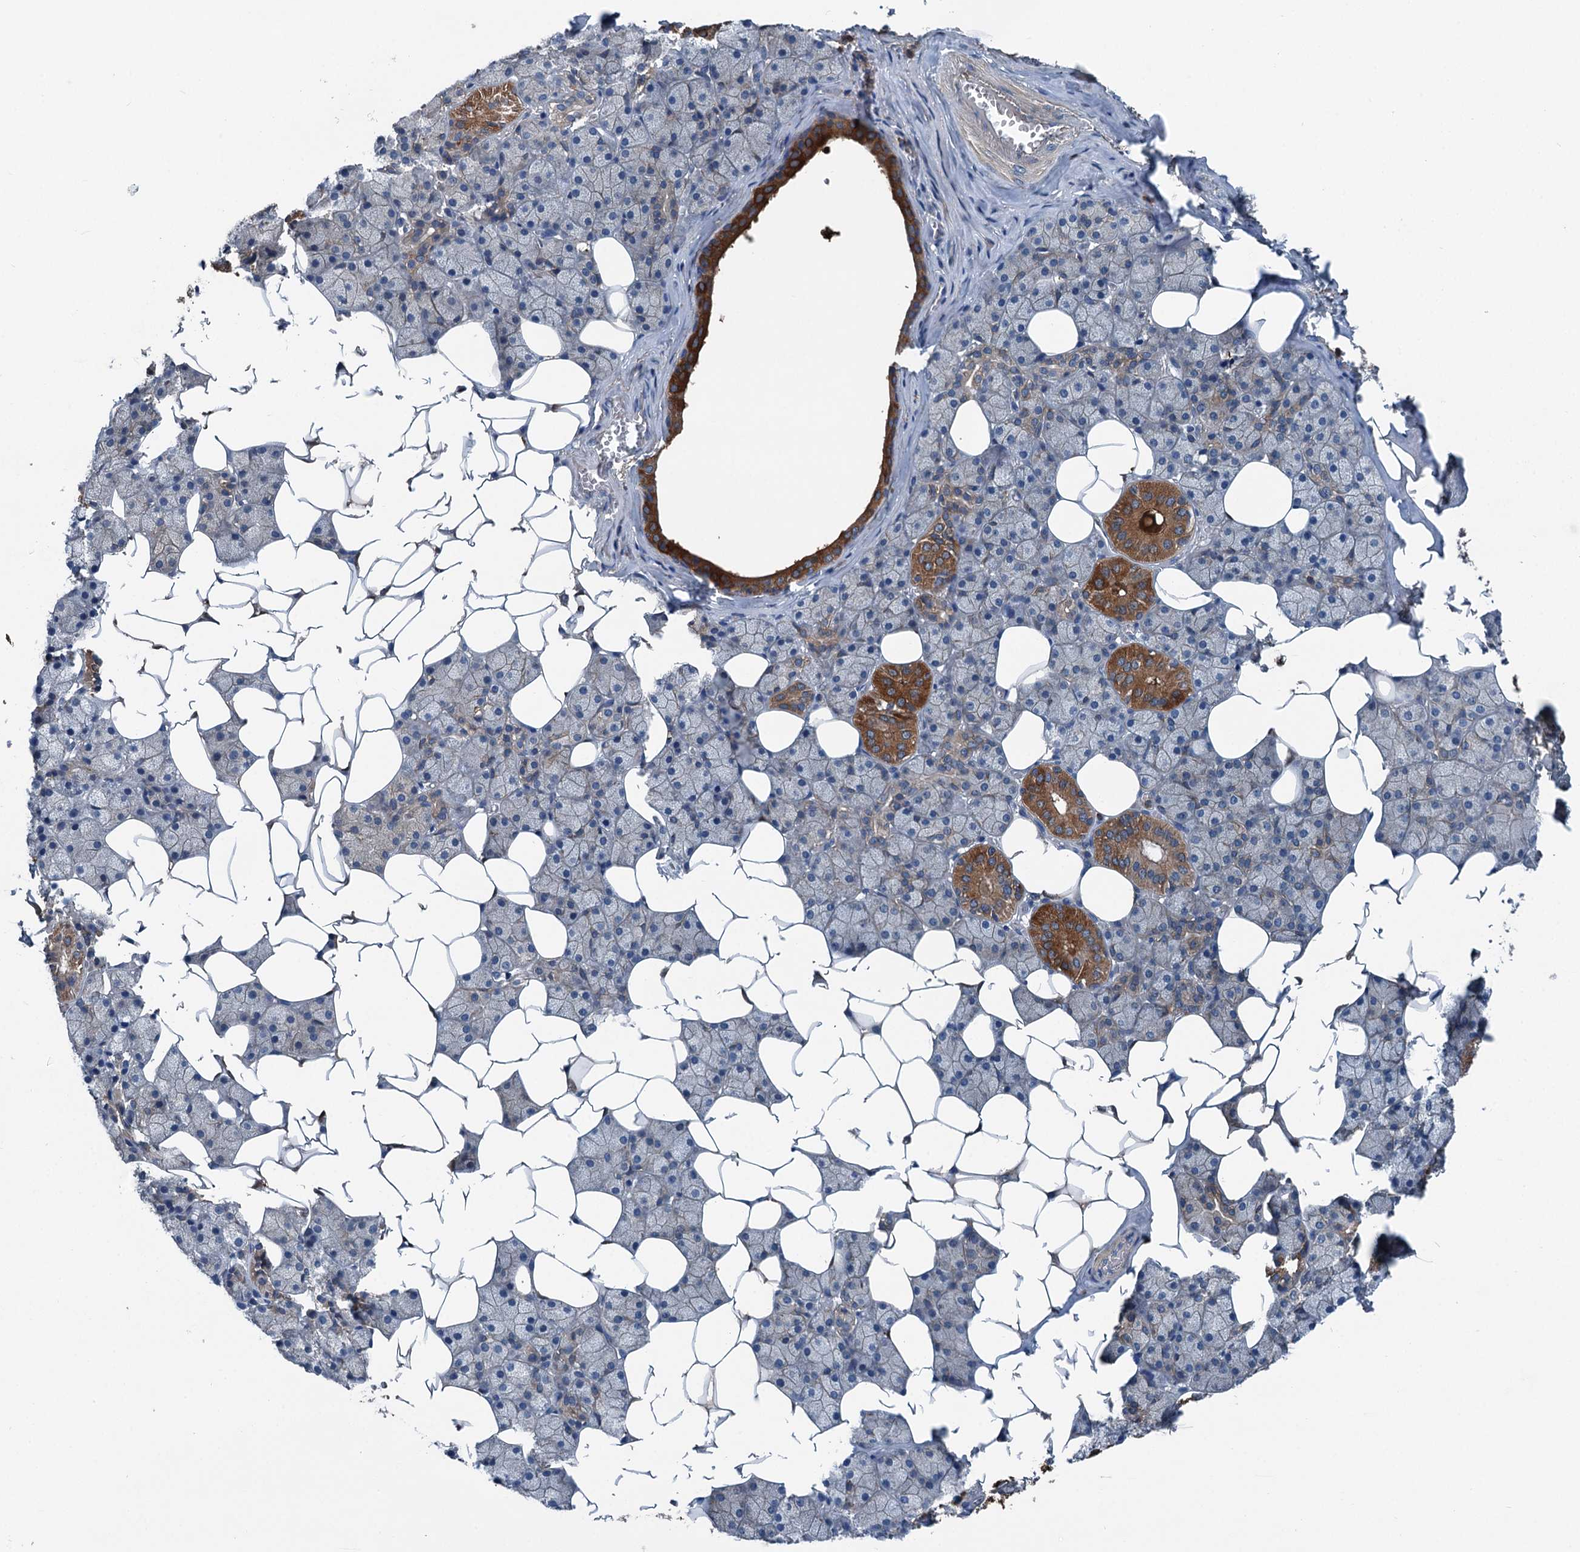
{"staining": {"intensity": "strong", "quantity": "<25%", "location": "cytoplasmic/membranous"}, "tissue": "salivary gland", "cell_type": "Glandular cells", "image_type": "normal", "snomed": [{"axis": "morphology", "description": "Normal tissue, NOS"}, {"axis": "topography", "description": "Salivary gland"}], "caption": "Salivary gland stained with DAB immunohistochemistry demonstrates medium levels of strong cytoplasmic/membranous positivity in approximately <25% of glandular cells. (brown staining indicates protein expression, while blue staining denotes nuclei).", "gene": "PDSS1", "patient": {"sex": "female", "age": 33}}